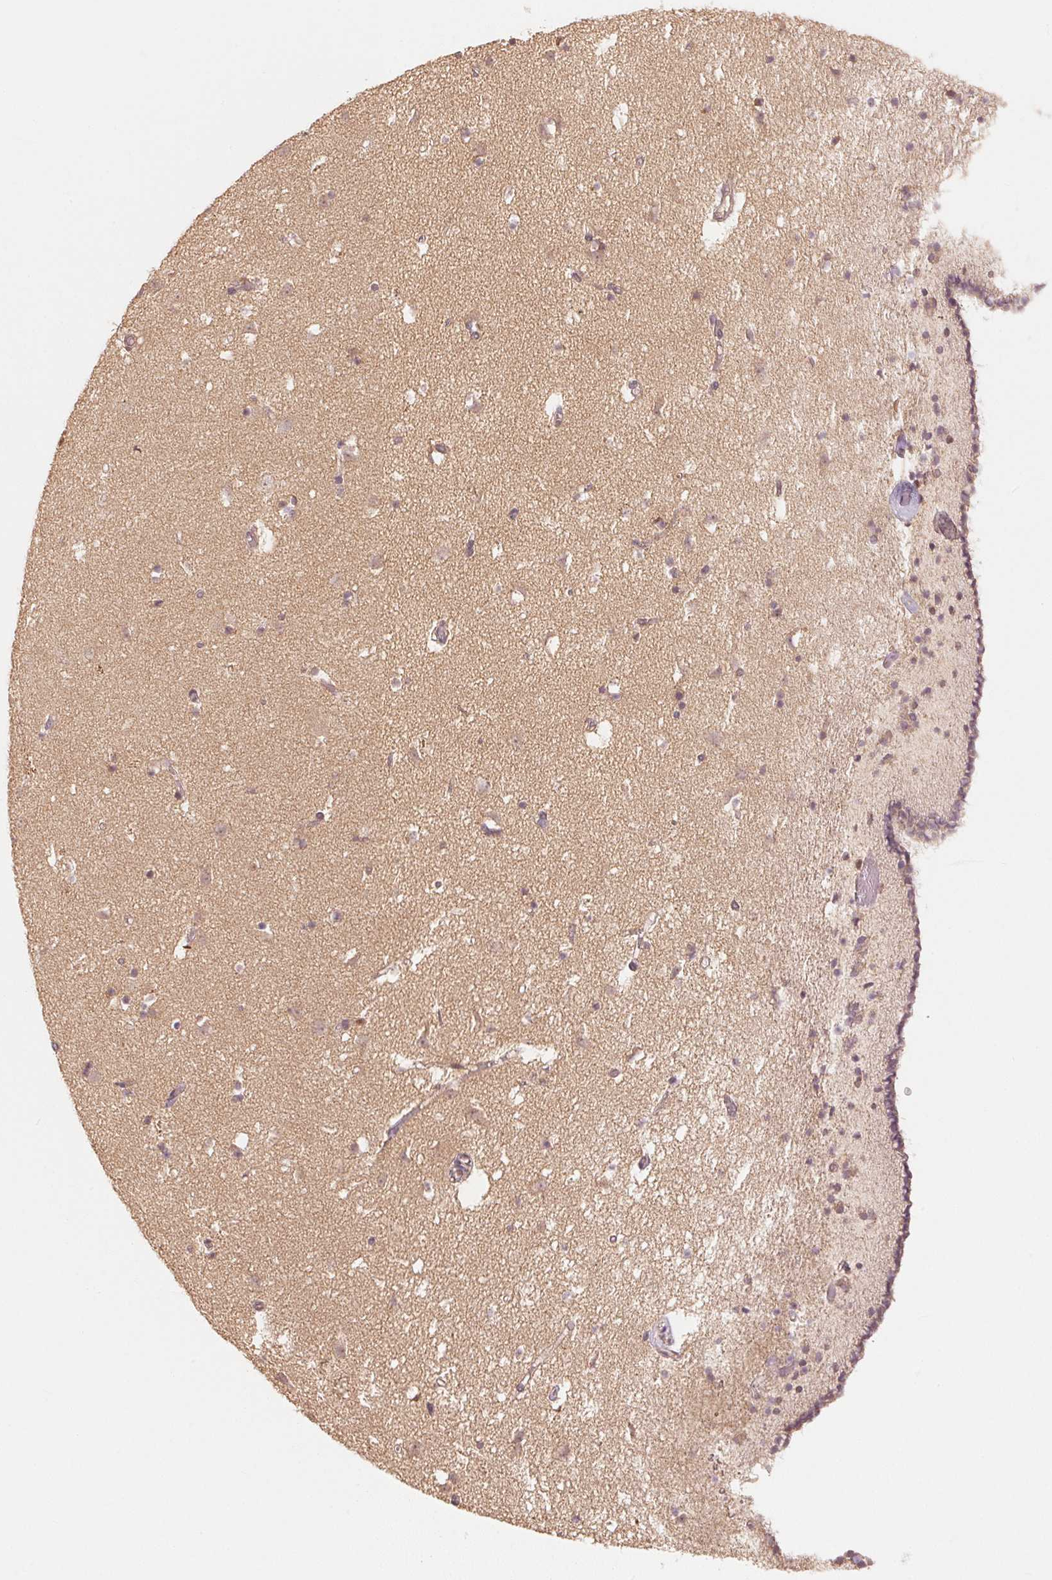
{"staining": {"intensity": "negative", "quantity": "none", "location": "none"}, "tissue": "caudate", "cell_type": "Glial cells", "image_type": "normal", "snomed": [{"axis": "morphology", "description": "Normal tissue, NOS"}, {"axis": "topography", "description": "Lateral ventricle wall"}], "caption": "DAB (3,3'-diaminobenzidine) immunohistochemical staining of unremarkable human caudate exhibits no significant expression in glial cells.", "gene": "C2orf73", "patient": {"sex": "female", "age": 42}}